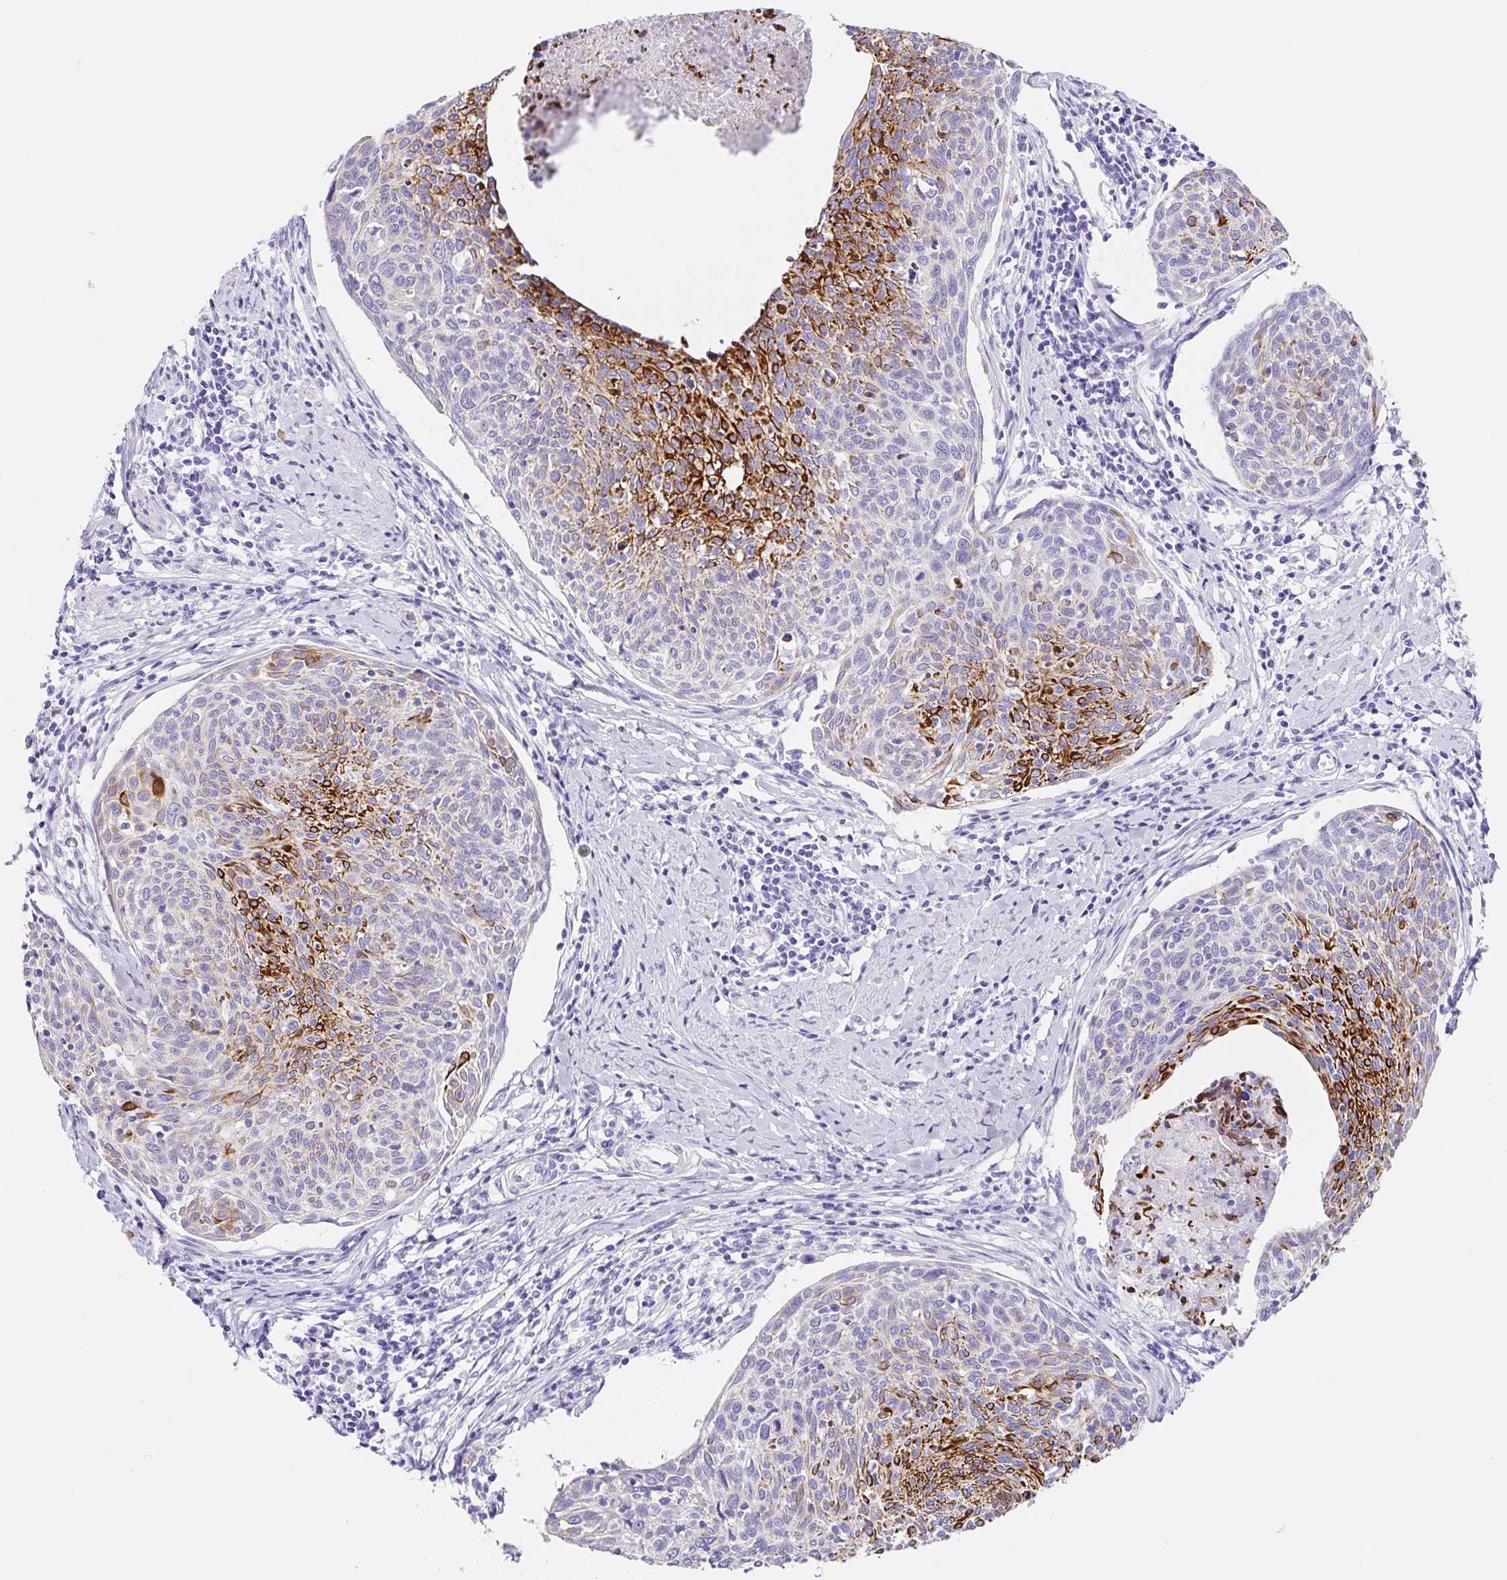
{"staining": {"intensity": "strong", "quantity": "25%-75%", "location": "cytoplasmic/membranous"}, "tissue": "cervical cancer", "cell_type": "Tumor cells", "image_type": "cancer", "snomed": [{"axis": "morphology", "description": "Squamous cell carcinoma, NOS"}, {"axis": "topography", "description": "Cervix"}], "caption": "DAB (3,3'-diaminobenzidine) immunohistochemical staining of squamous cell carcinoma (cervical) exhibits strong cytoplasmic/membranous protein staining in about 25%-75% of tumor cells.", "gene": "CLDND2", "patient": {"sex": "female", "age": 49}}